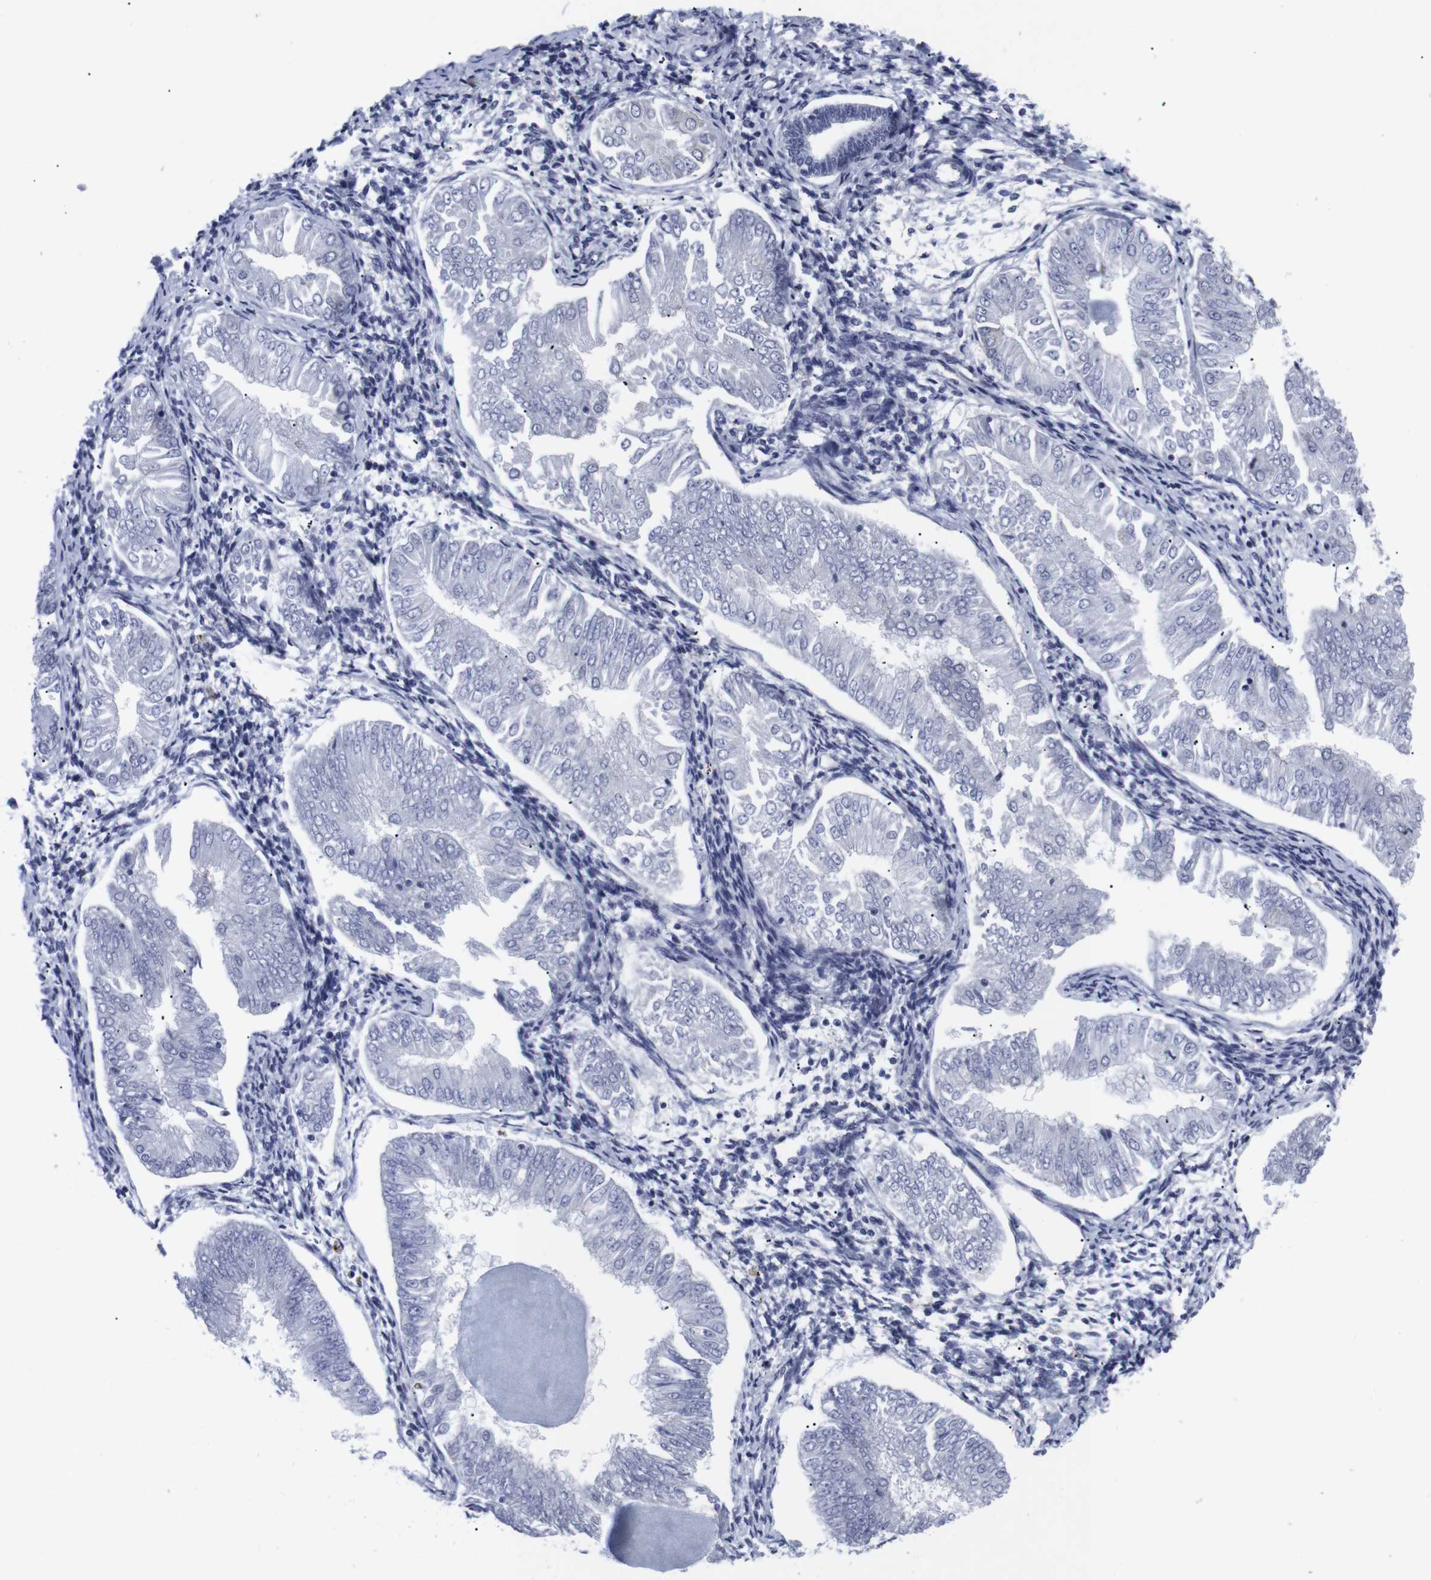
{"staining": {"intensity": "negative", "quantity": "none", "location": "none"}, "tissue": "endometrial cancer", "cell_type": "Tumor cells", "image_type": "cancer", "snomed": [{"axis": "morphology", "description": "Adenocarcinoma, NOS"}, {"axis": "topography", "description": "Endometrium"}], "caption": "IHC micrograph of endometrial adenocarcinoma stained for a protein (brown), which demonstrates no positivity in tumor cells. (DAB immunohistochemistry with hematoxylin counter stain).", "gene": "GEMIN2", "patient": {"sex": "female", "age": 53}}